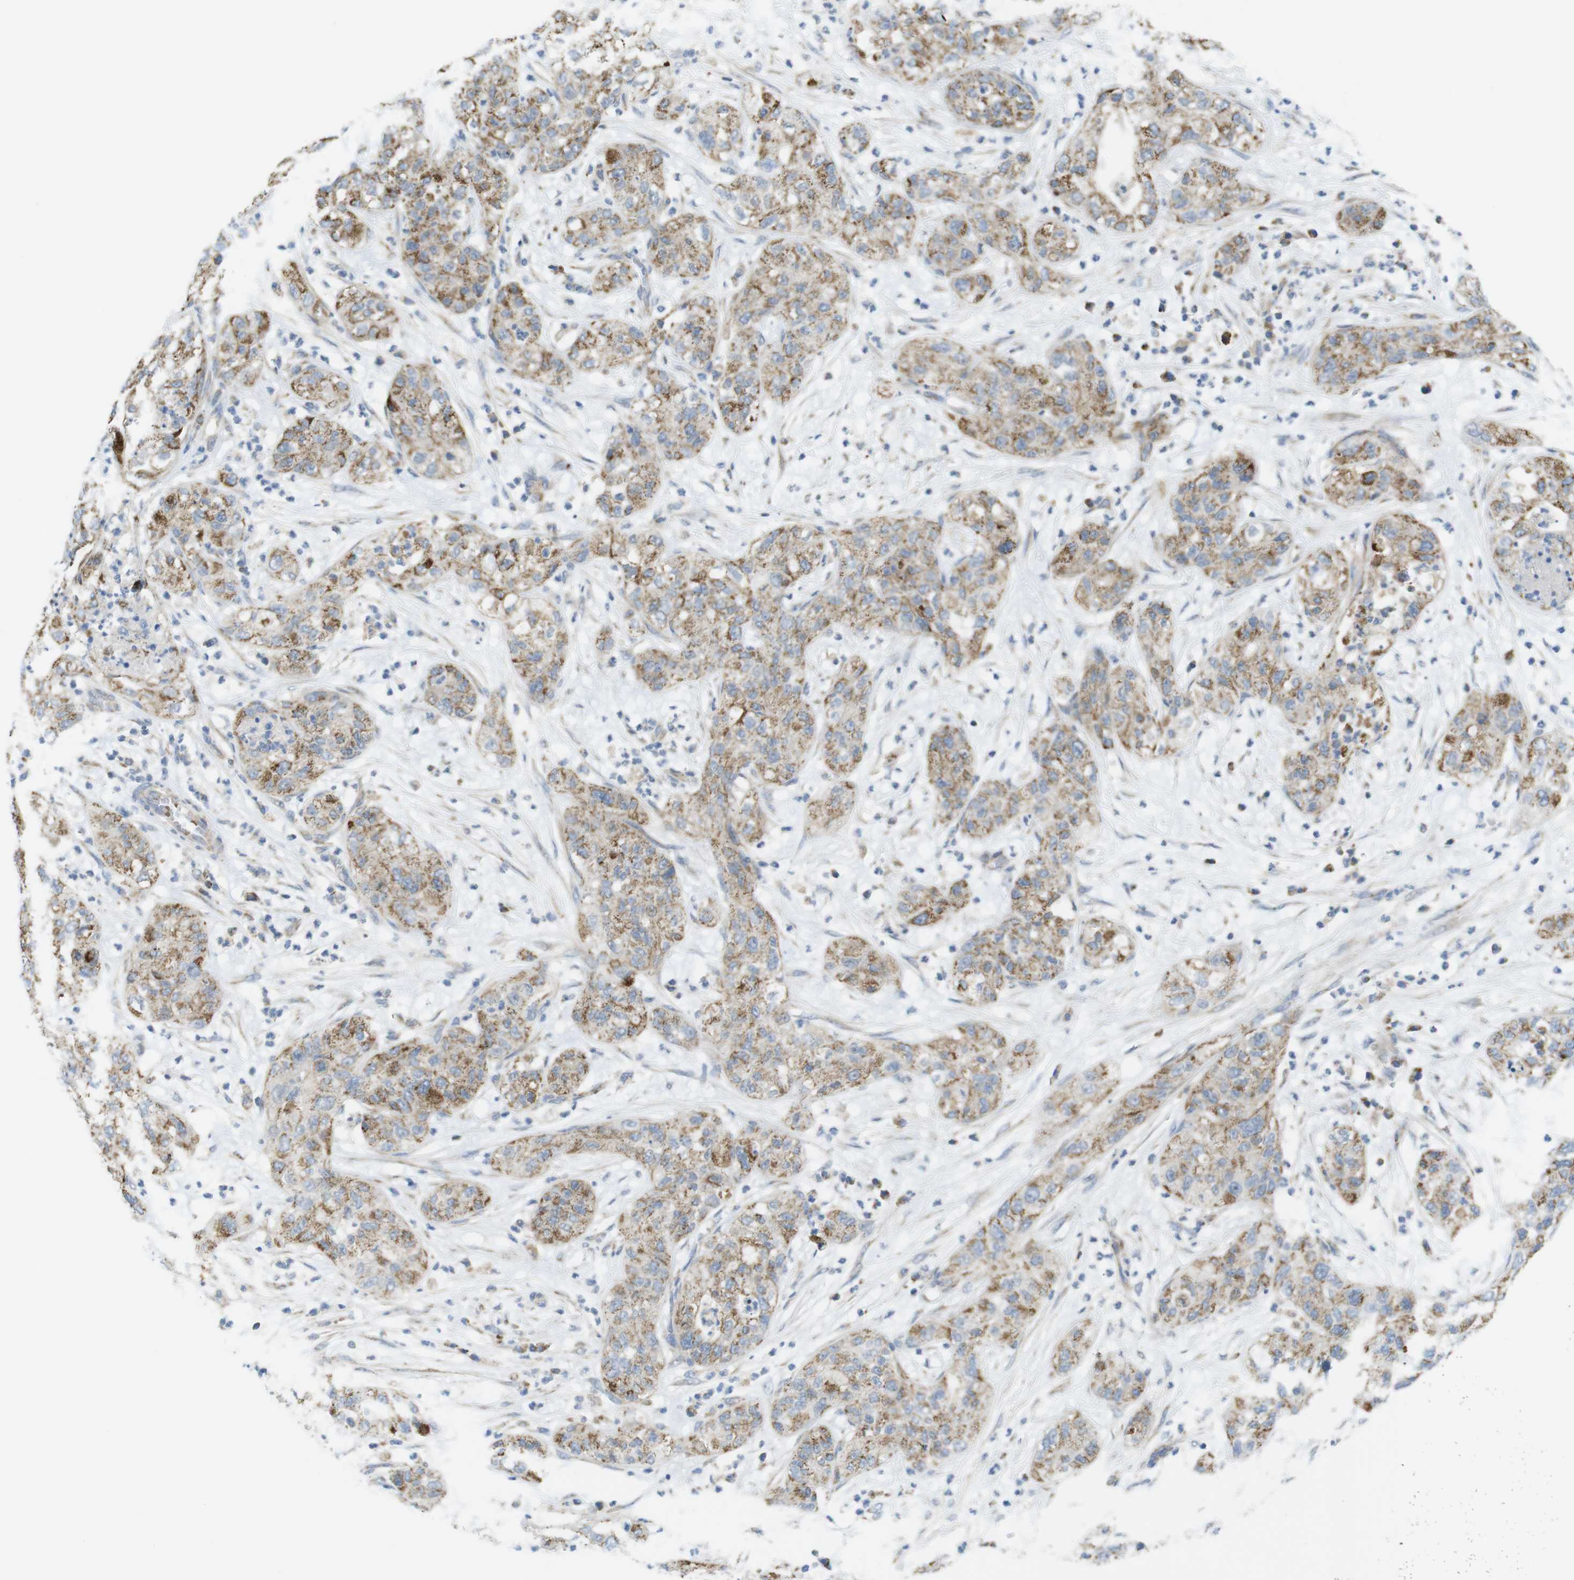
{"staining": {"intensity": "moderate", "quantity": ">75%", "location": "cytoplasmic/membranous"}, "tissue": "pancreatic cancer", "cell_type": "Tumor cells", "image_type": "cancer", "snomed": [{"axis": "morphology", "description": "Adenocarcinoma, NOS"}, {"axis": "topography", "description": "Pancreas"}], "caption": "Immunohistochemical staining of pancreatic cancer displays moderate cytoplasmic/membranous protein staining in about >75% of tumor cells.", "gene": "MARCHF1", "patient": {"sex": "female", "age": 78}}